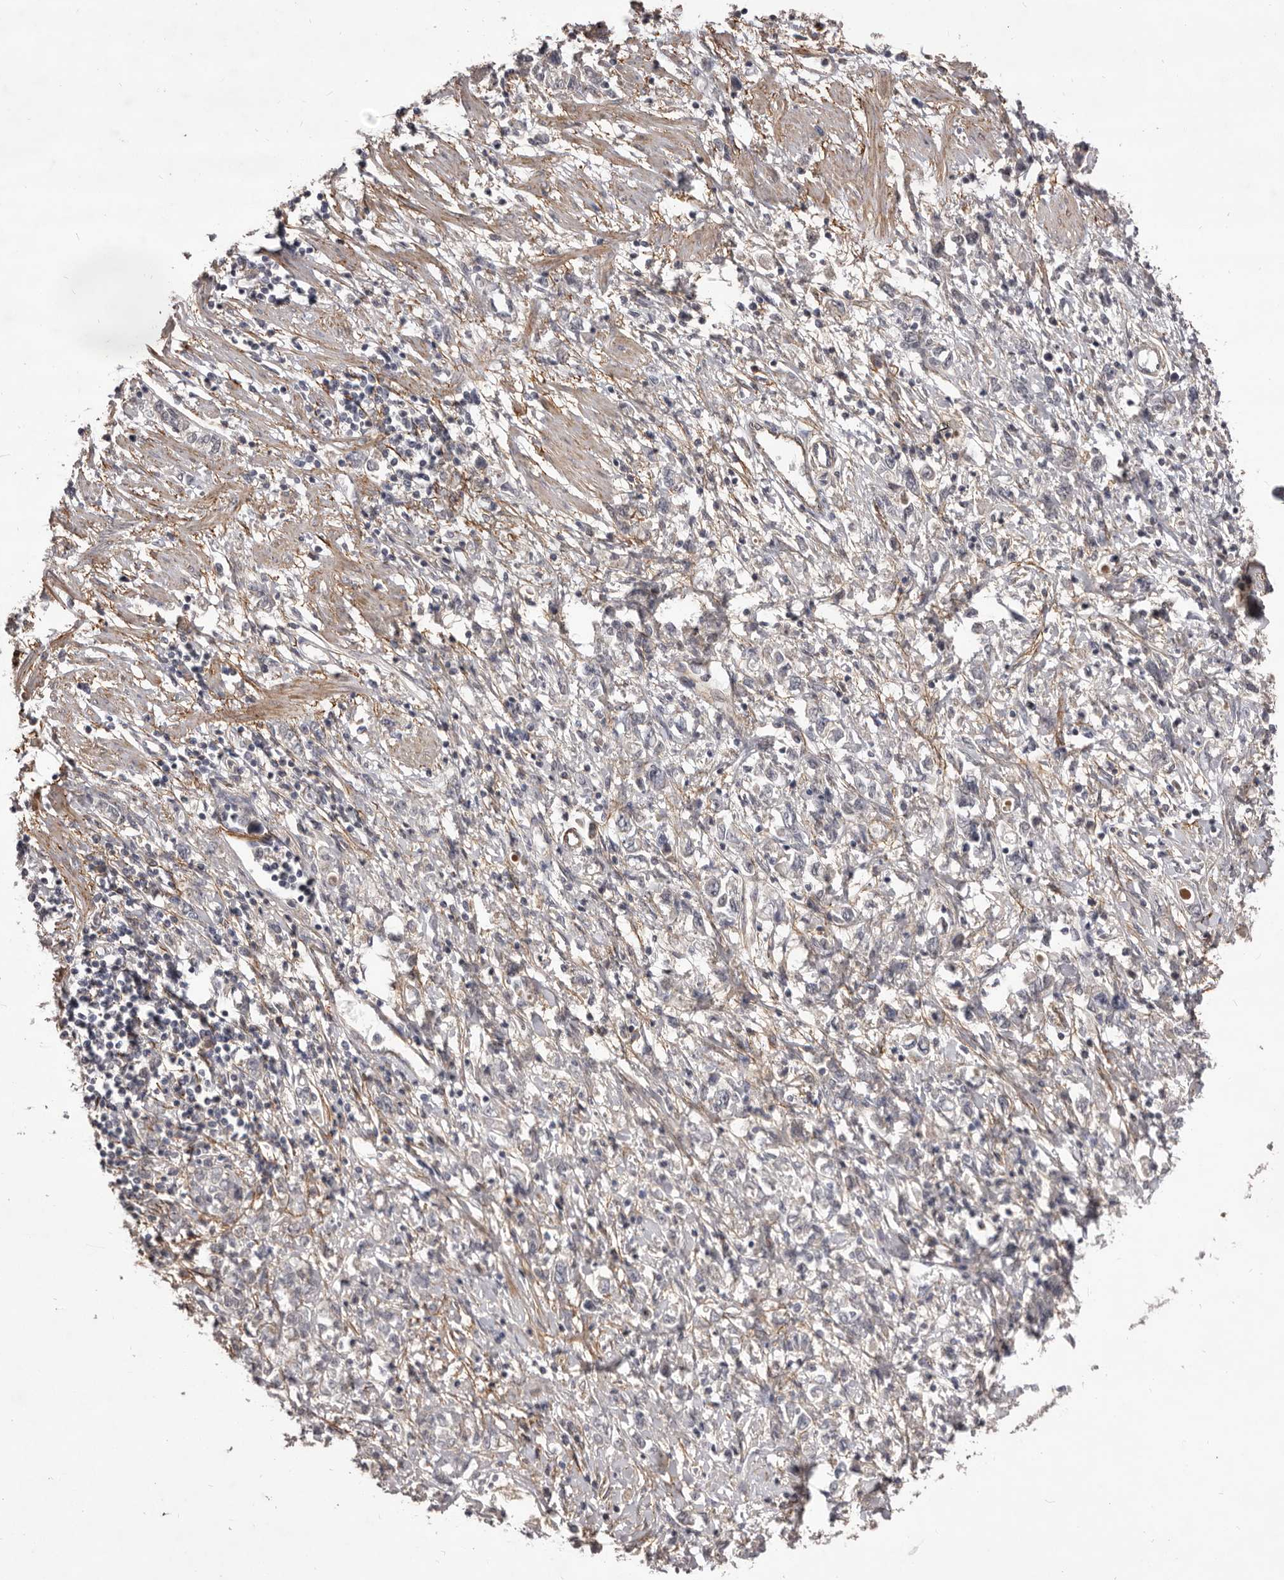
{"staining": {"intensity": "negative", "quantity": "none", "location": "none"}, "tissue": "stomach cancer", "cell_type": "Tumor cells", "image_type": "cancer", "snomed": [{"axis": "morphology", "description": "Adenocarcinoma, NOS"}, {"axis": "topography", "description": "Stomach"}], "caption": "Protein analysis of stomach cancer (adenocarcinoma) exhibits no significant staining in tumor cells.", "gene": "HBS1L", "patient": {"sex": "female", "age": 76}}